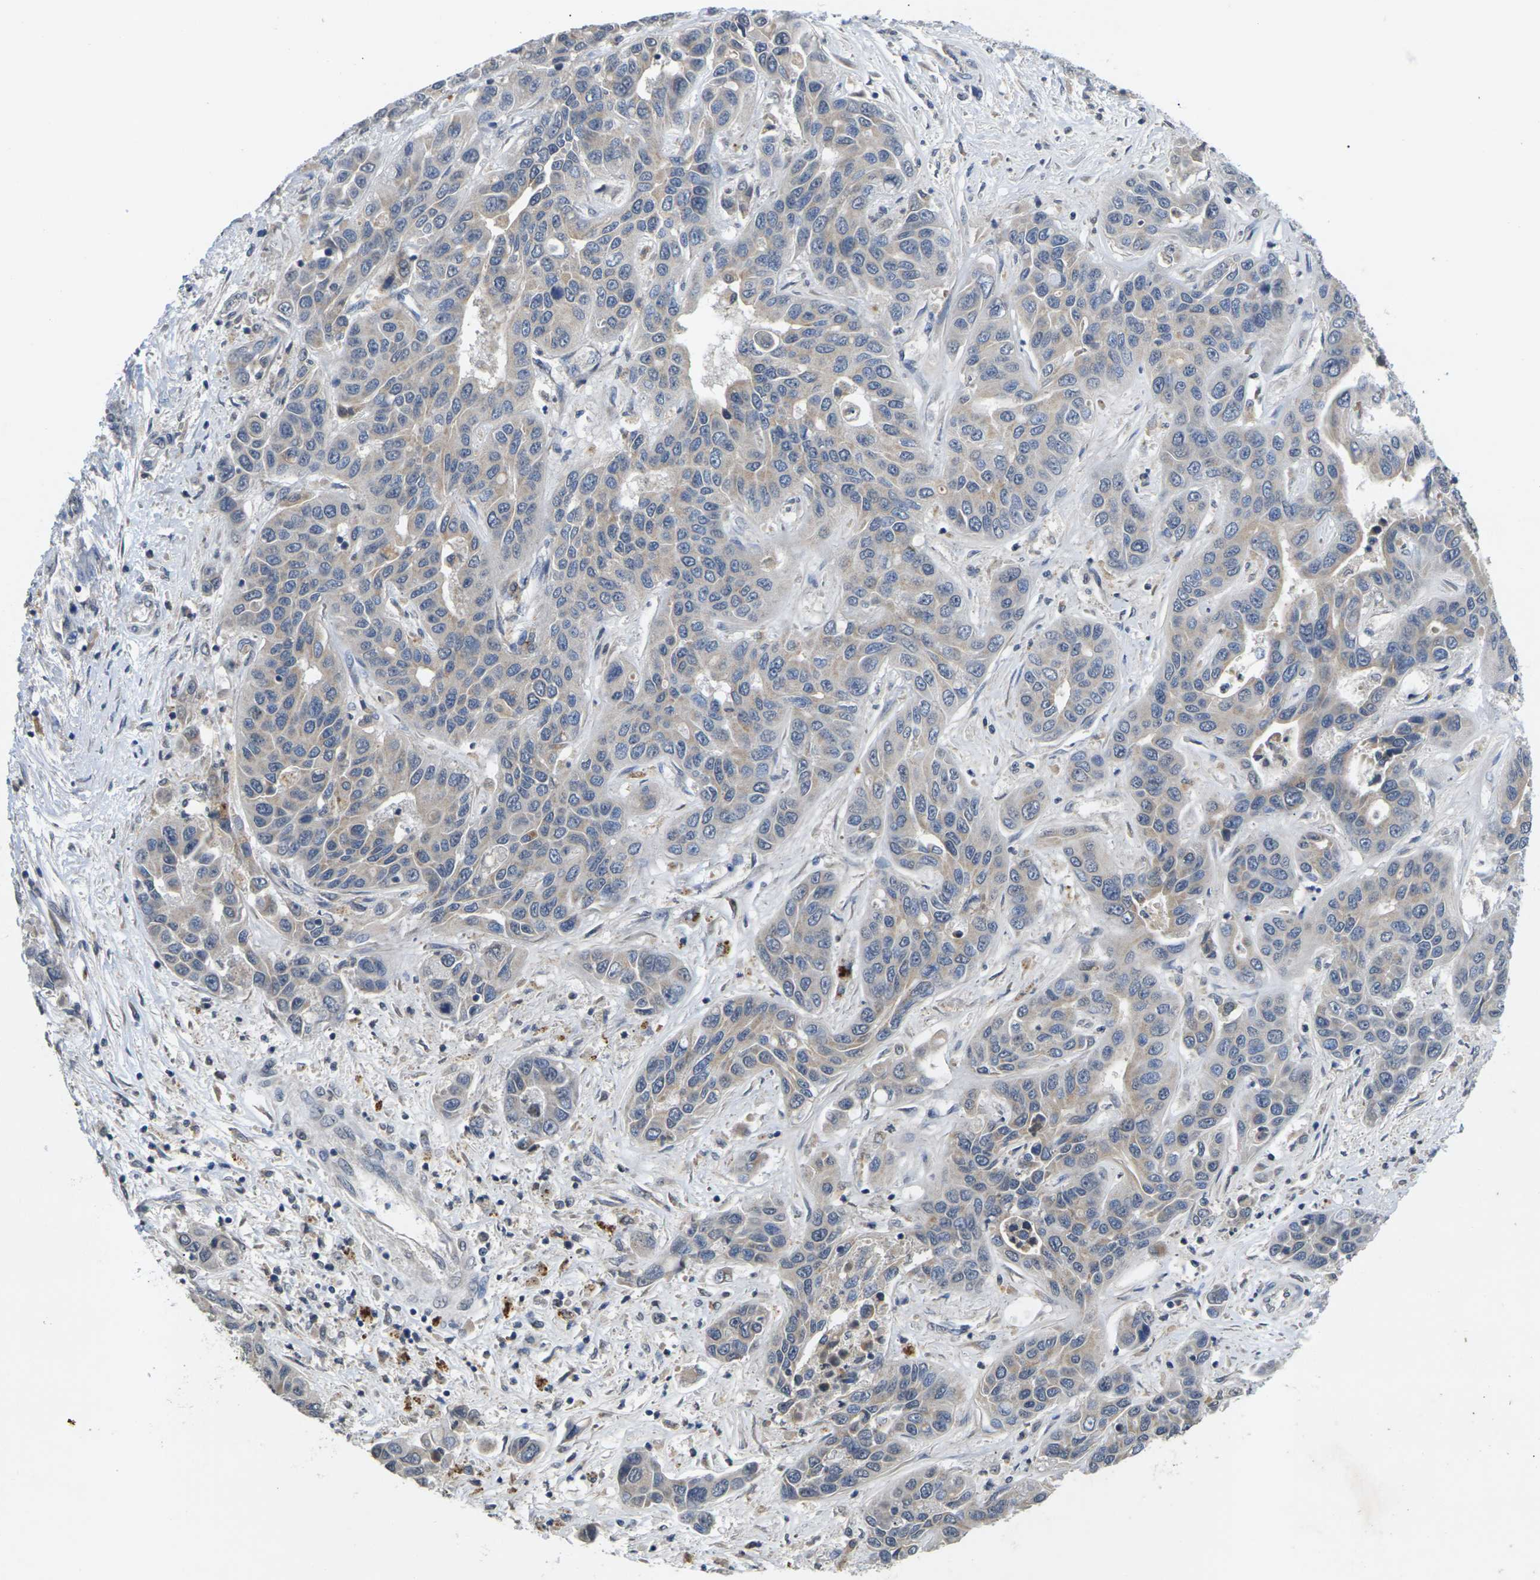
{"staining": {"intensity": "weak", "quantity": "<25%", "location": "cytoplasmic/membranous"}, "tissue": "liver cancer", "cell_type": "Tumor cells", "image_type": "cancer", "snomed": [{"axis": "morphology", "description": "Cholangiocarcinoma"}, {"axis": "topography", "description": "Liver"}], "caption": "Immunohistochemistry micrograph of neoplastic tissue: liver cholangiocarcinoma stained with DAB displays no significant protein staining in tumor cells.", "gene": "SLC2A2", "patient": {"sex": "female", "age": 52}}